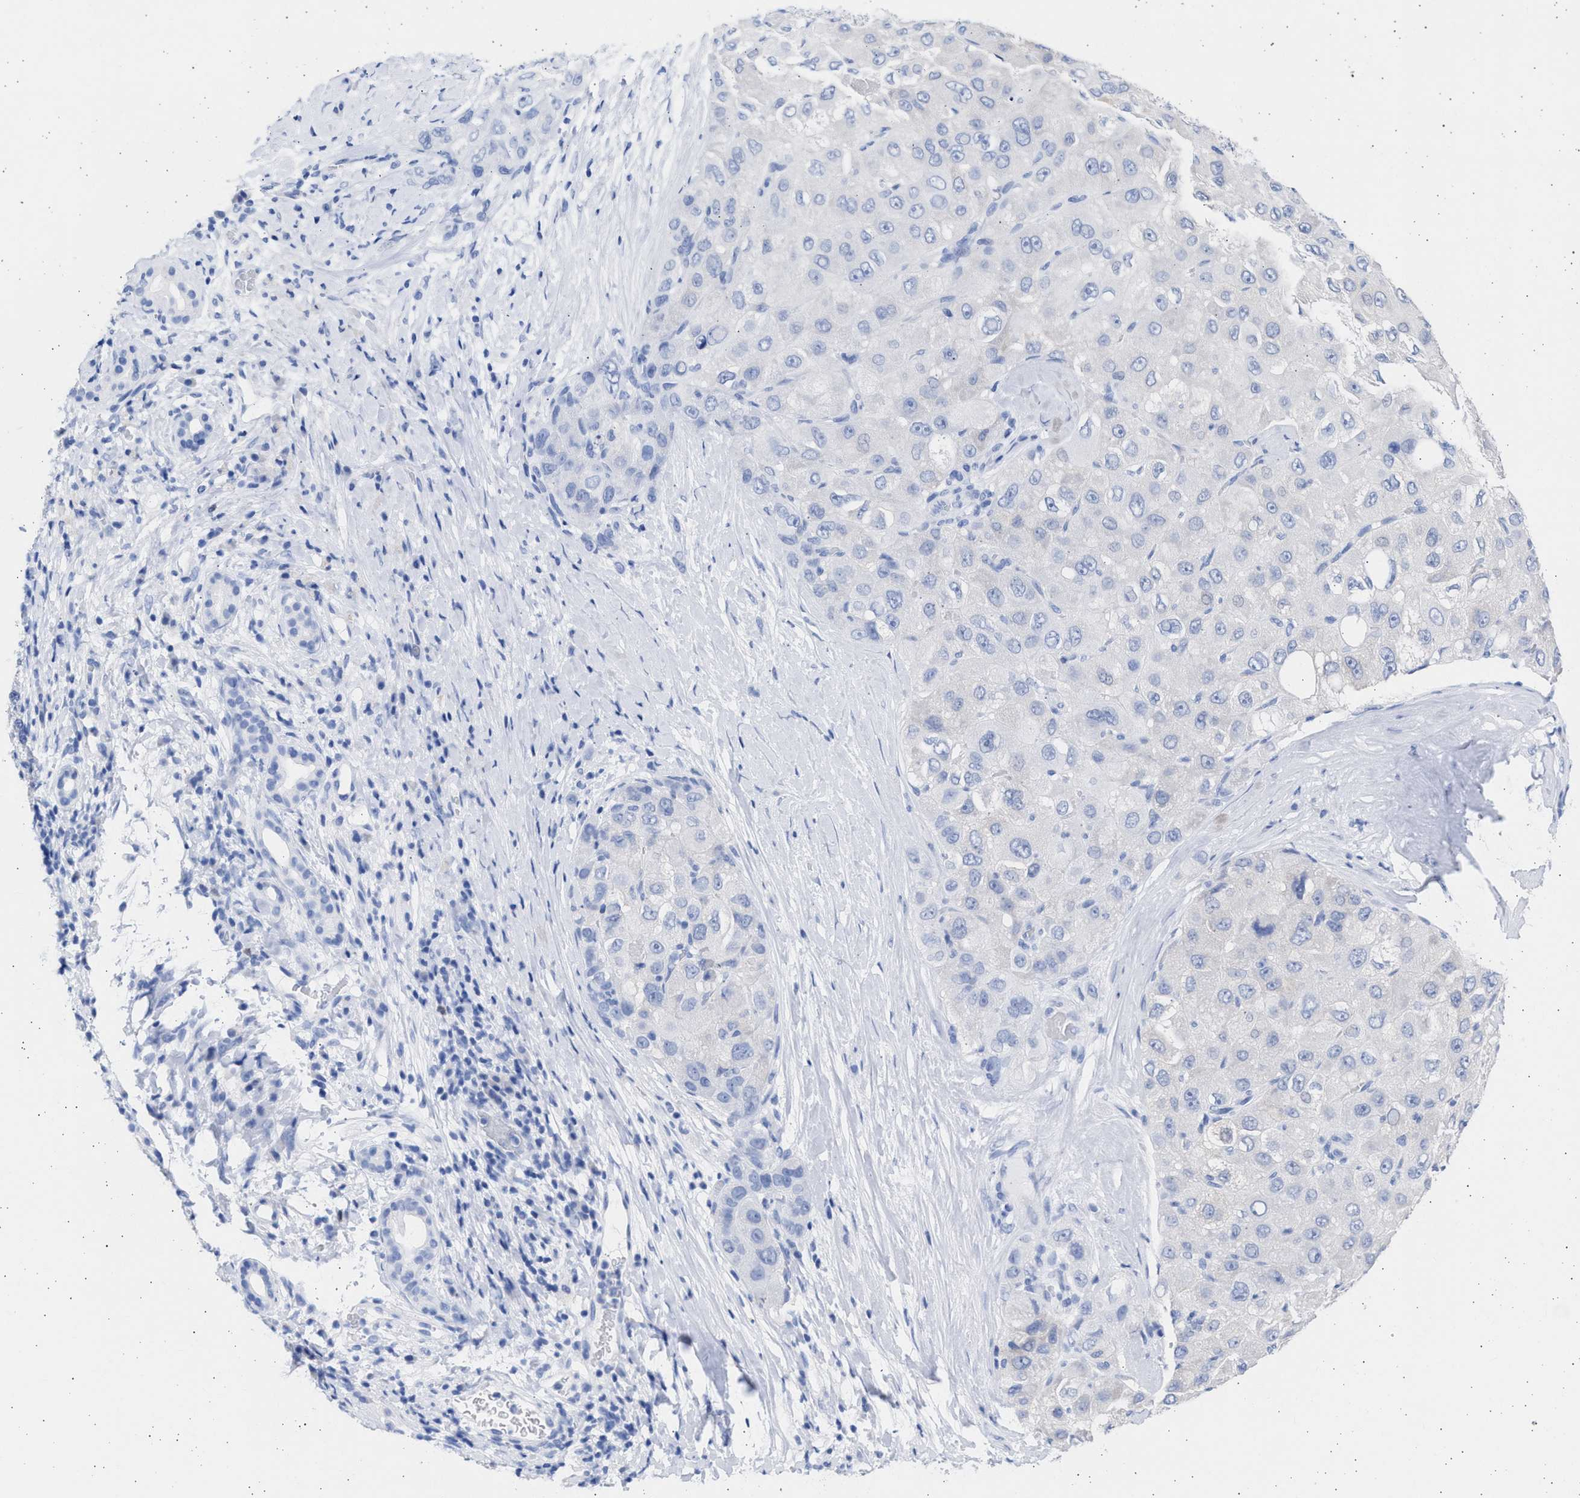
{"staining": {"intensity": "negative", "quantity": "none", "location": "none"}, "tissue": "liver cancer", "cell_type": "Tumor cells", "image_type": "cancer", "snomed": [{"axis": "morphology", "description": "Carcinoma, Hepatocellular, NOS"}, {"axis": "topography", "description": "Liver"}], "caption": "Hepatocellular carcinoma (liver) was stained to show a protein in brown. There is no significant positivity in tumor cells.", "gene": "ALDOC", "patient": {"sex": "male", "age": 80}}